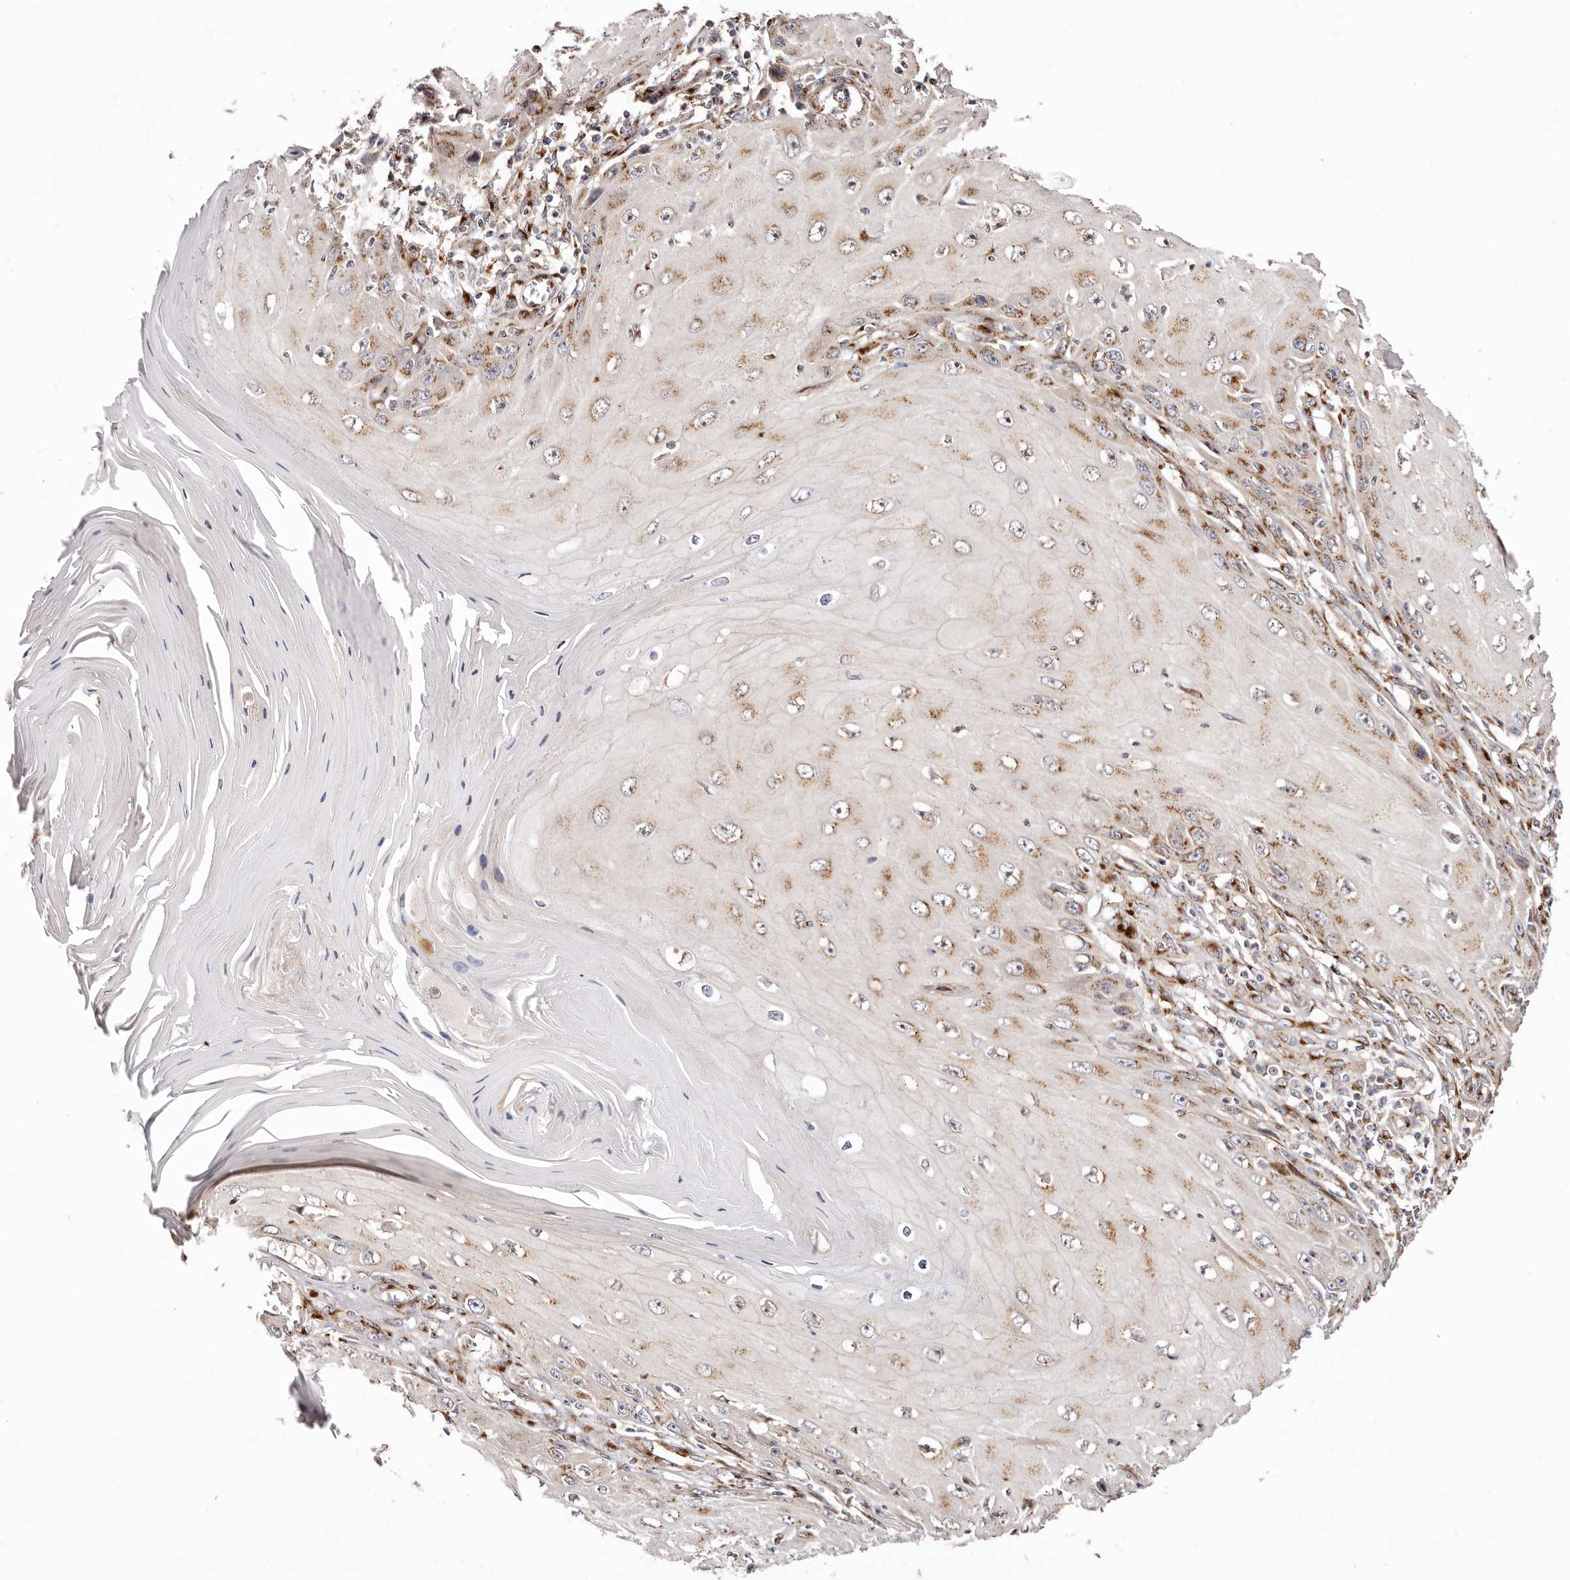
{"staining": {"intensity": "moderate", "quantity": "<25%", "location": "cytoplasmic/membranous"}, "tissue": "skin cancer", "cell_type": "Tumor cells", "image_type": "cancer", "snomed": [{"axis": "morphology", "description": "Squamous cell carcinoma, NOS"}, {"axis": "topography", "description": "Skin"}], "caption": "This photomicrograph displays skin squamous cell carcinoma stained with immunohistochemistry (IHC) to label a protein in brown. The cytoplasmic/membranous of tumor cells show moderate positivity for the protein. Nuclei are counter-stained blue.", "gene": "MAPK6", "patient": {"sex": "female", "age": 73}}